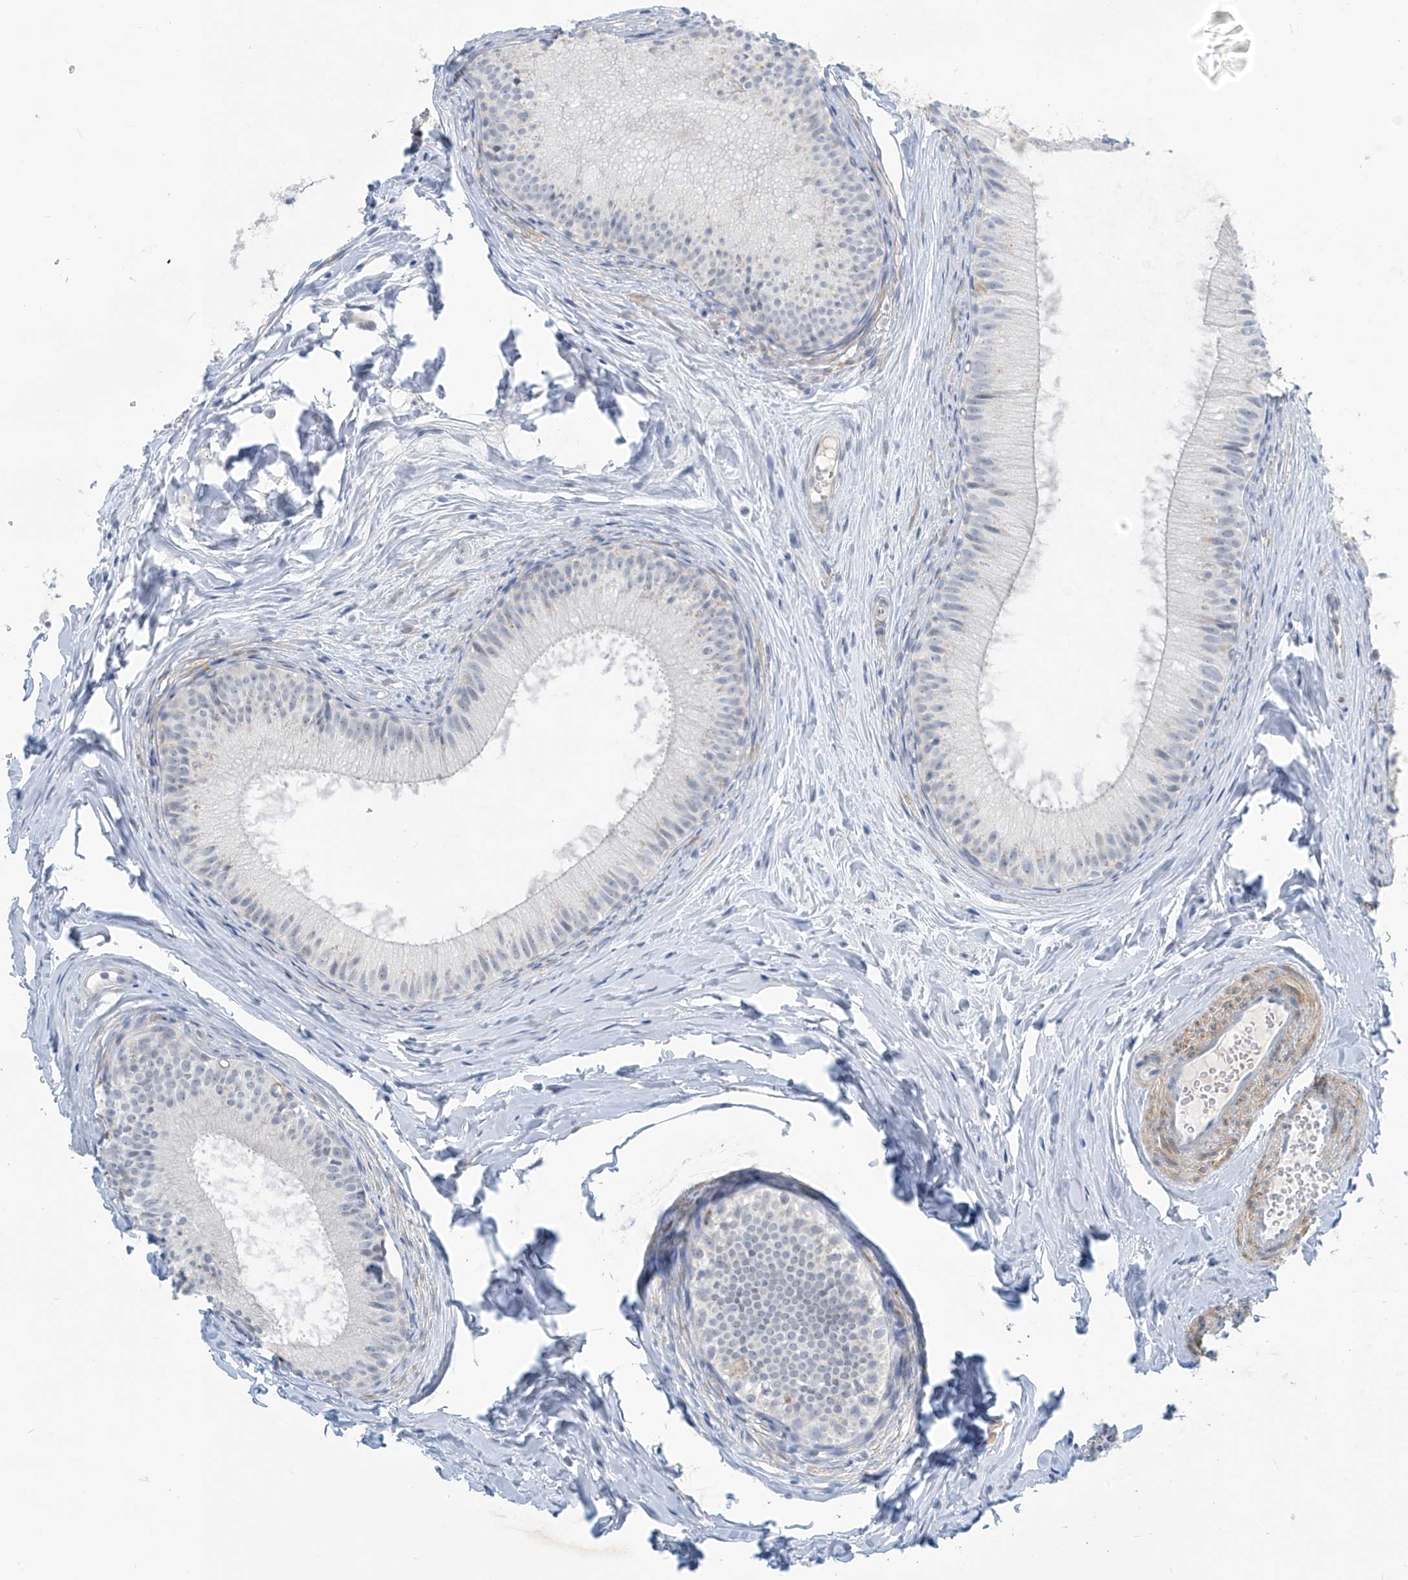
{"staining": {"intensity": "negative", "quantity": "none", "location": "none"}, "tissue": "epididymis", "cell_type": "Glandular cells", "image_type": "normal", "snomed": [{"axis": "morphology", "description": "Normal tissue, NOS"}, {"axis": "topography", "description": "Epididymis"}], "caption": "DAB (3,3'-diaminobenzidine) immunohistochemical staining of benign epididymis reveals no significant positivity in glandular cells.", "gene": "METAP1D", "patient": {"sex": "male", "age": 34}}